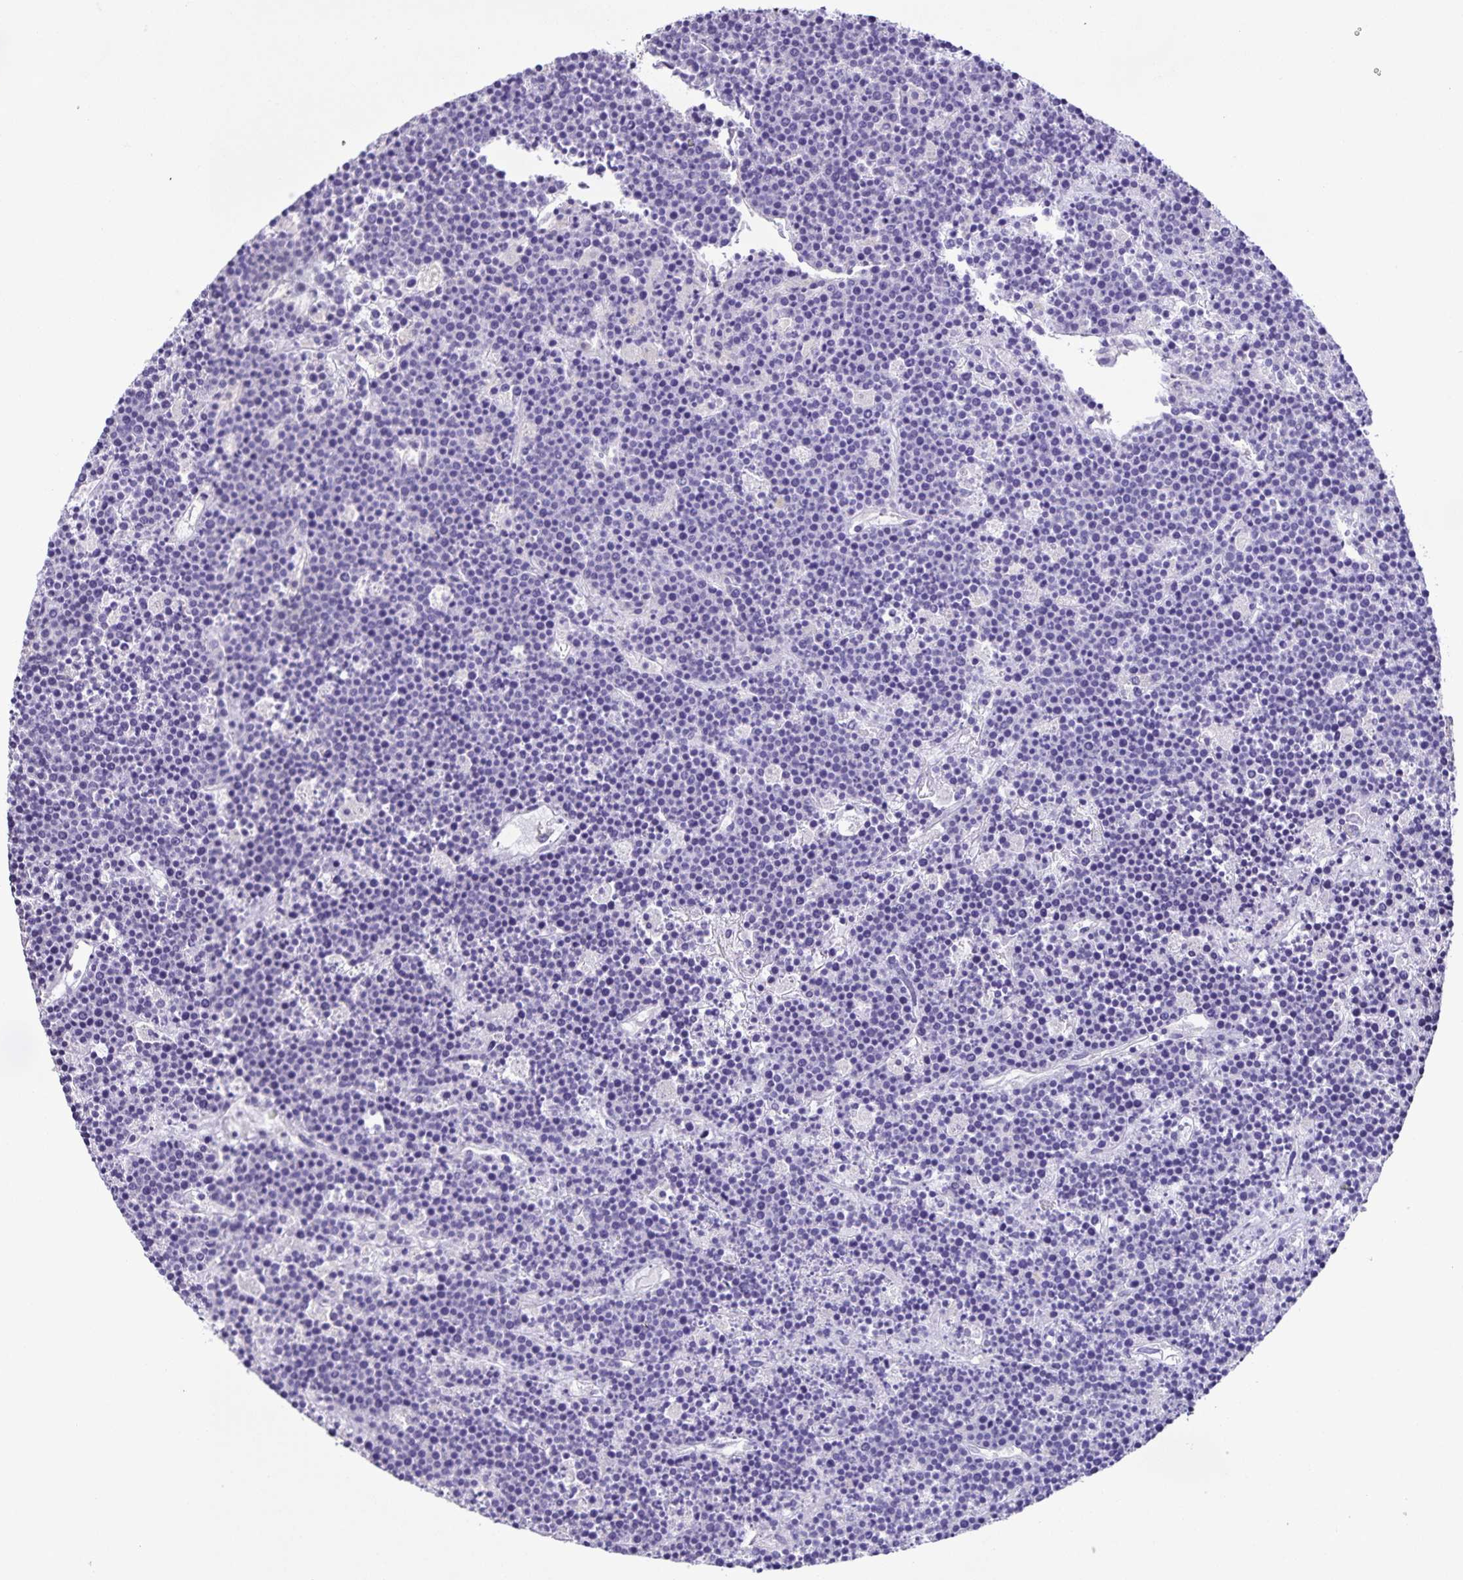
{"staining": {"intensity": "negative", "quantity": "none", "location": "none"}, "tissue": "lymphoma", "cell_type": "Tumor cells", "image_type": "cancer", "snomed": [{"axis": "morphology", "description": "Malignant lymphoma, non-Hodgkin's type, High grade"}, {"axis": "topography", "description": "Ovary"}], "caption": "Protein analysis of malignant lymphoma, non-Hodgkin's type (high-grade) displays no significant expression in tumor cells.", "gene": "BOLL", "patient": {"sex": "female", "age": 56}}